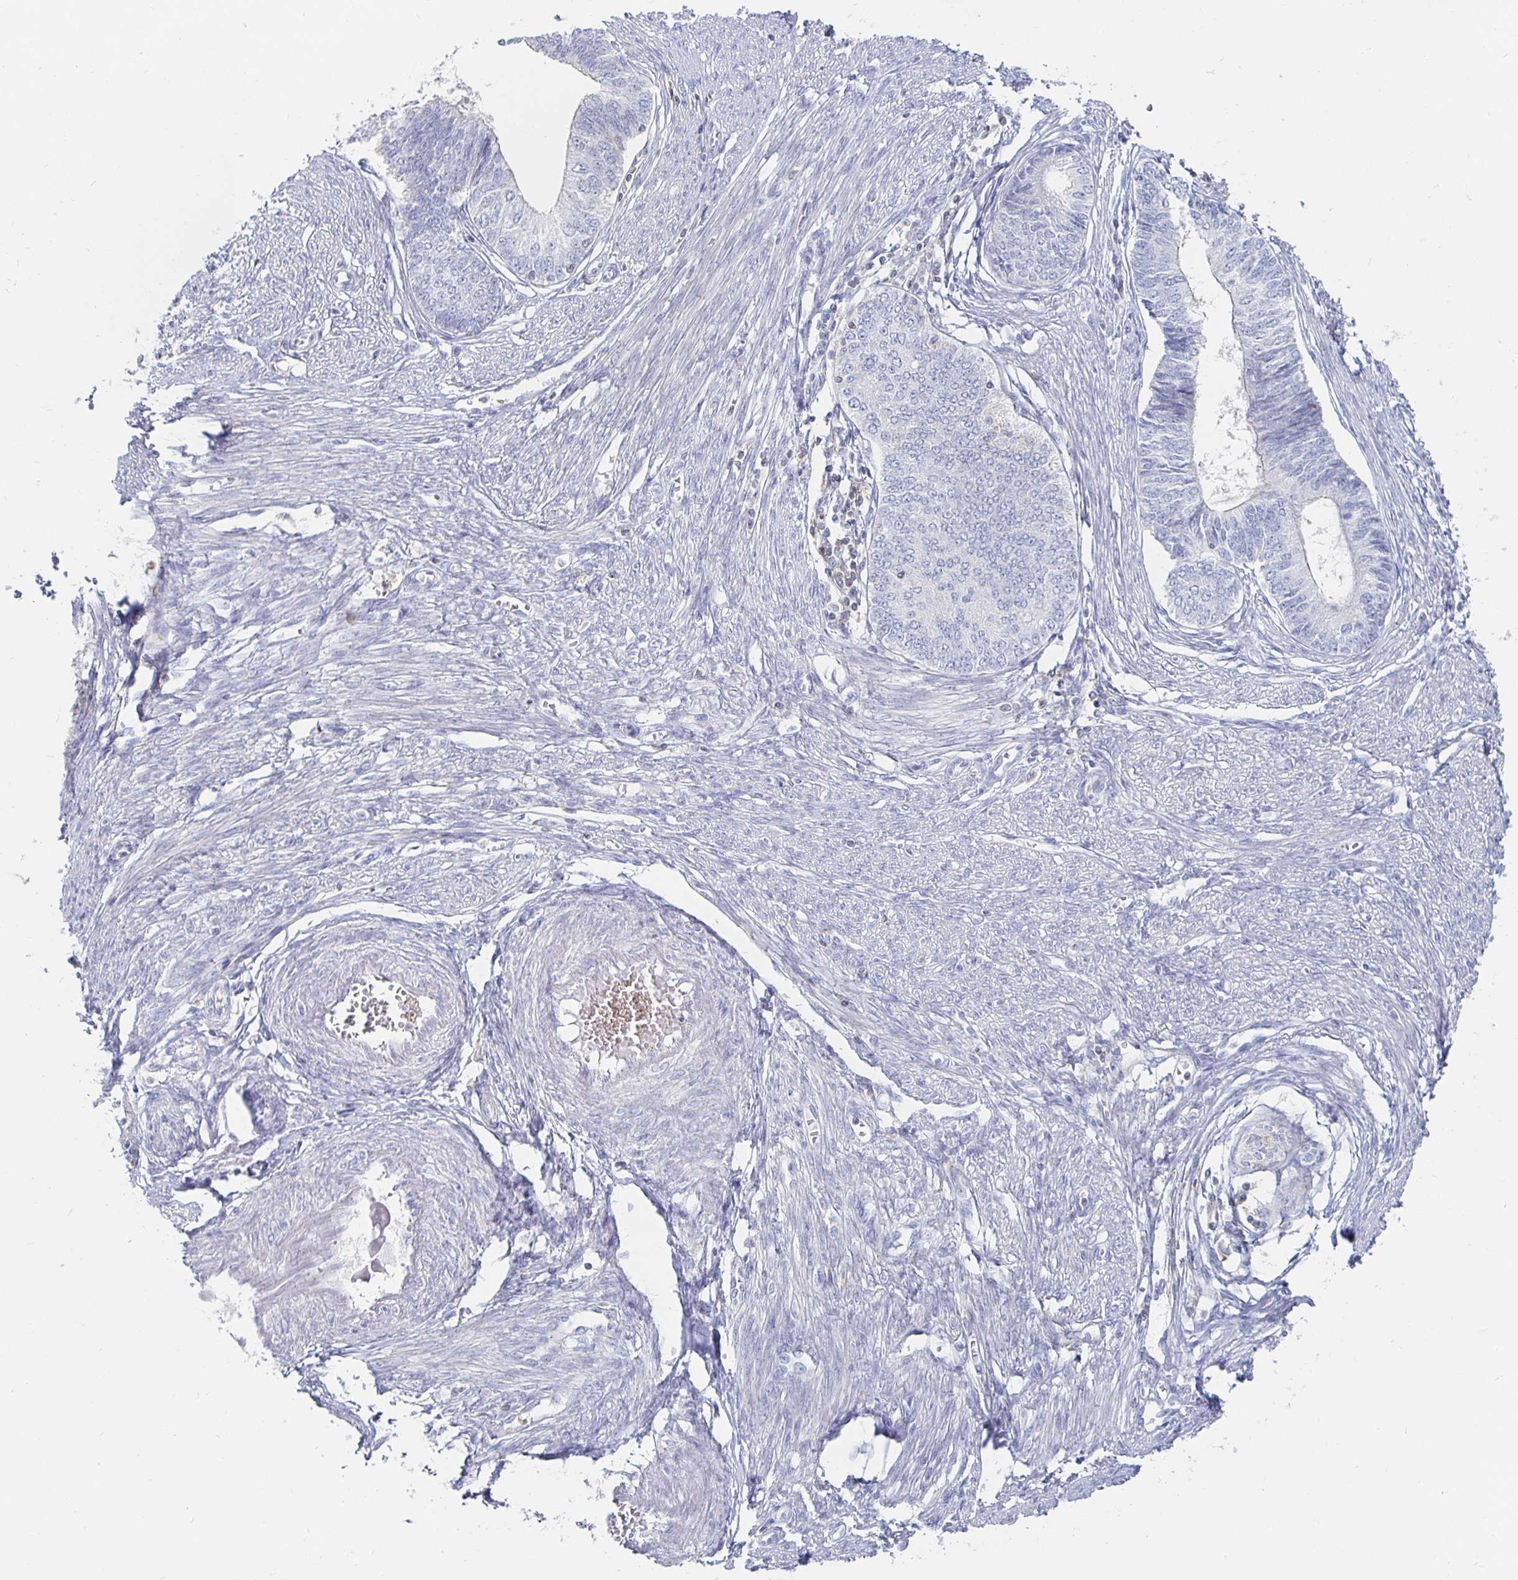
{"staining": {"intensity": "negative", "quantity": "none", "location": "none"}, "tissue": "endometrial cancer", "cell_type": "Tumor cells", "image_type": "cancer", "snomed": [{"axis": "morphology", "description": "Adenocarcinoma, NOS"}, {"axis": "topography", "description": "Endometrium"}], "caption": "Immunohistochemical staining of human endometrial adenocarcinoma displays no significant staining in tumor cells. (DAB (3,3'-diaminobenzidine) IHC visualized using brightfield microscopy, high magnification).", "gene": "PIK3CD", "patient": {"sex": "female", "age": 68}}